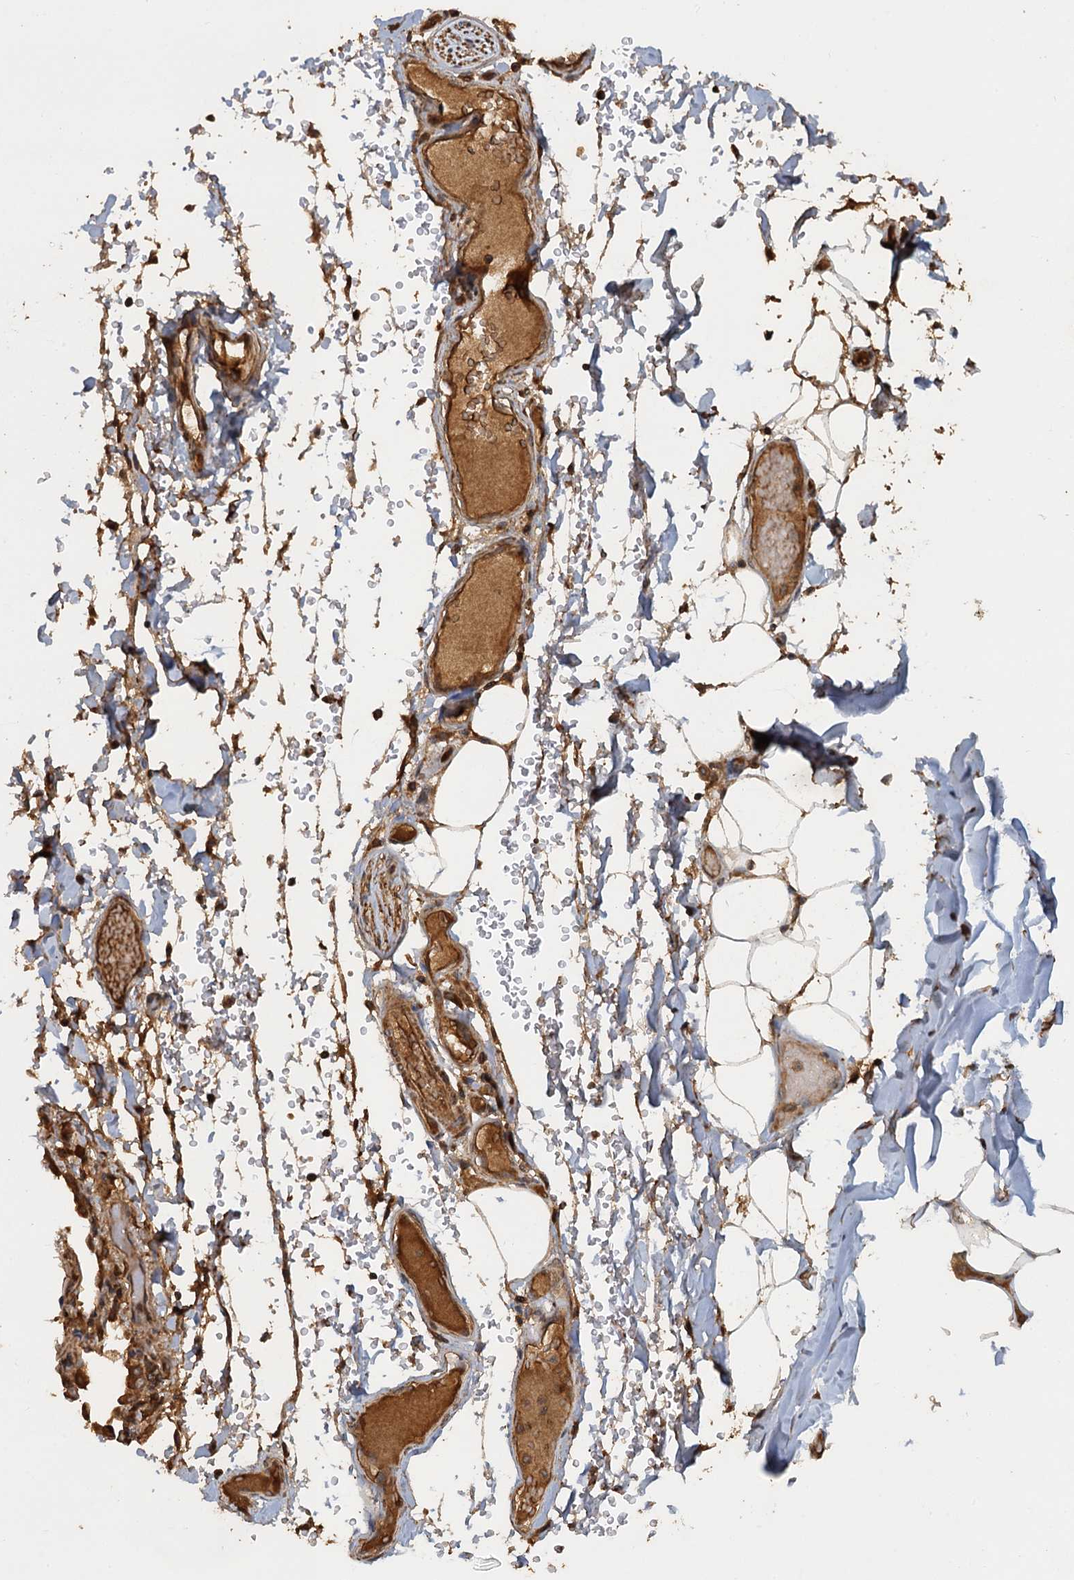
{"staining": {"intensity": "moderate", "quantity": ">75%", "location": "cytoplasmic/membranous"}, "tissue": "adipose tissue", "cell_type": "Adipocytes", "image_type": "normal", "snomed": [{"axis": "morphology", "description": "Normal tissue, NOS"}, {"axis": "topography", "description": "Lymph node"}, {"axis": "topography", "description": "Cartilage tissue"}, {"axis": "topography", "description": "Bronchus"}], "caption": "The image displays a brown stain indicating the presence of a protein in the cytoplasmic/membranous of adipocytes in adipose tissue. Ihc stains the protein in brown and the nuclei are stained blue.", "gene": "GLE1", "patient": {"sex": "male", "age": 63}}